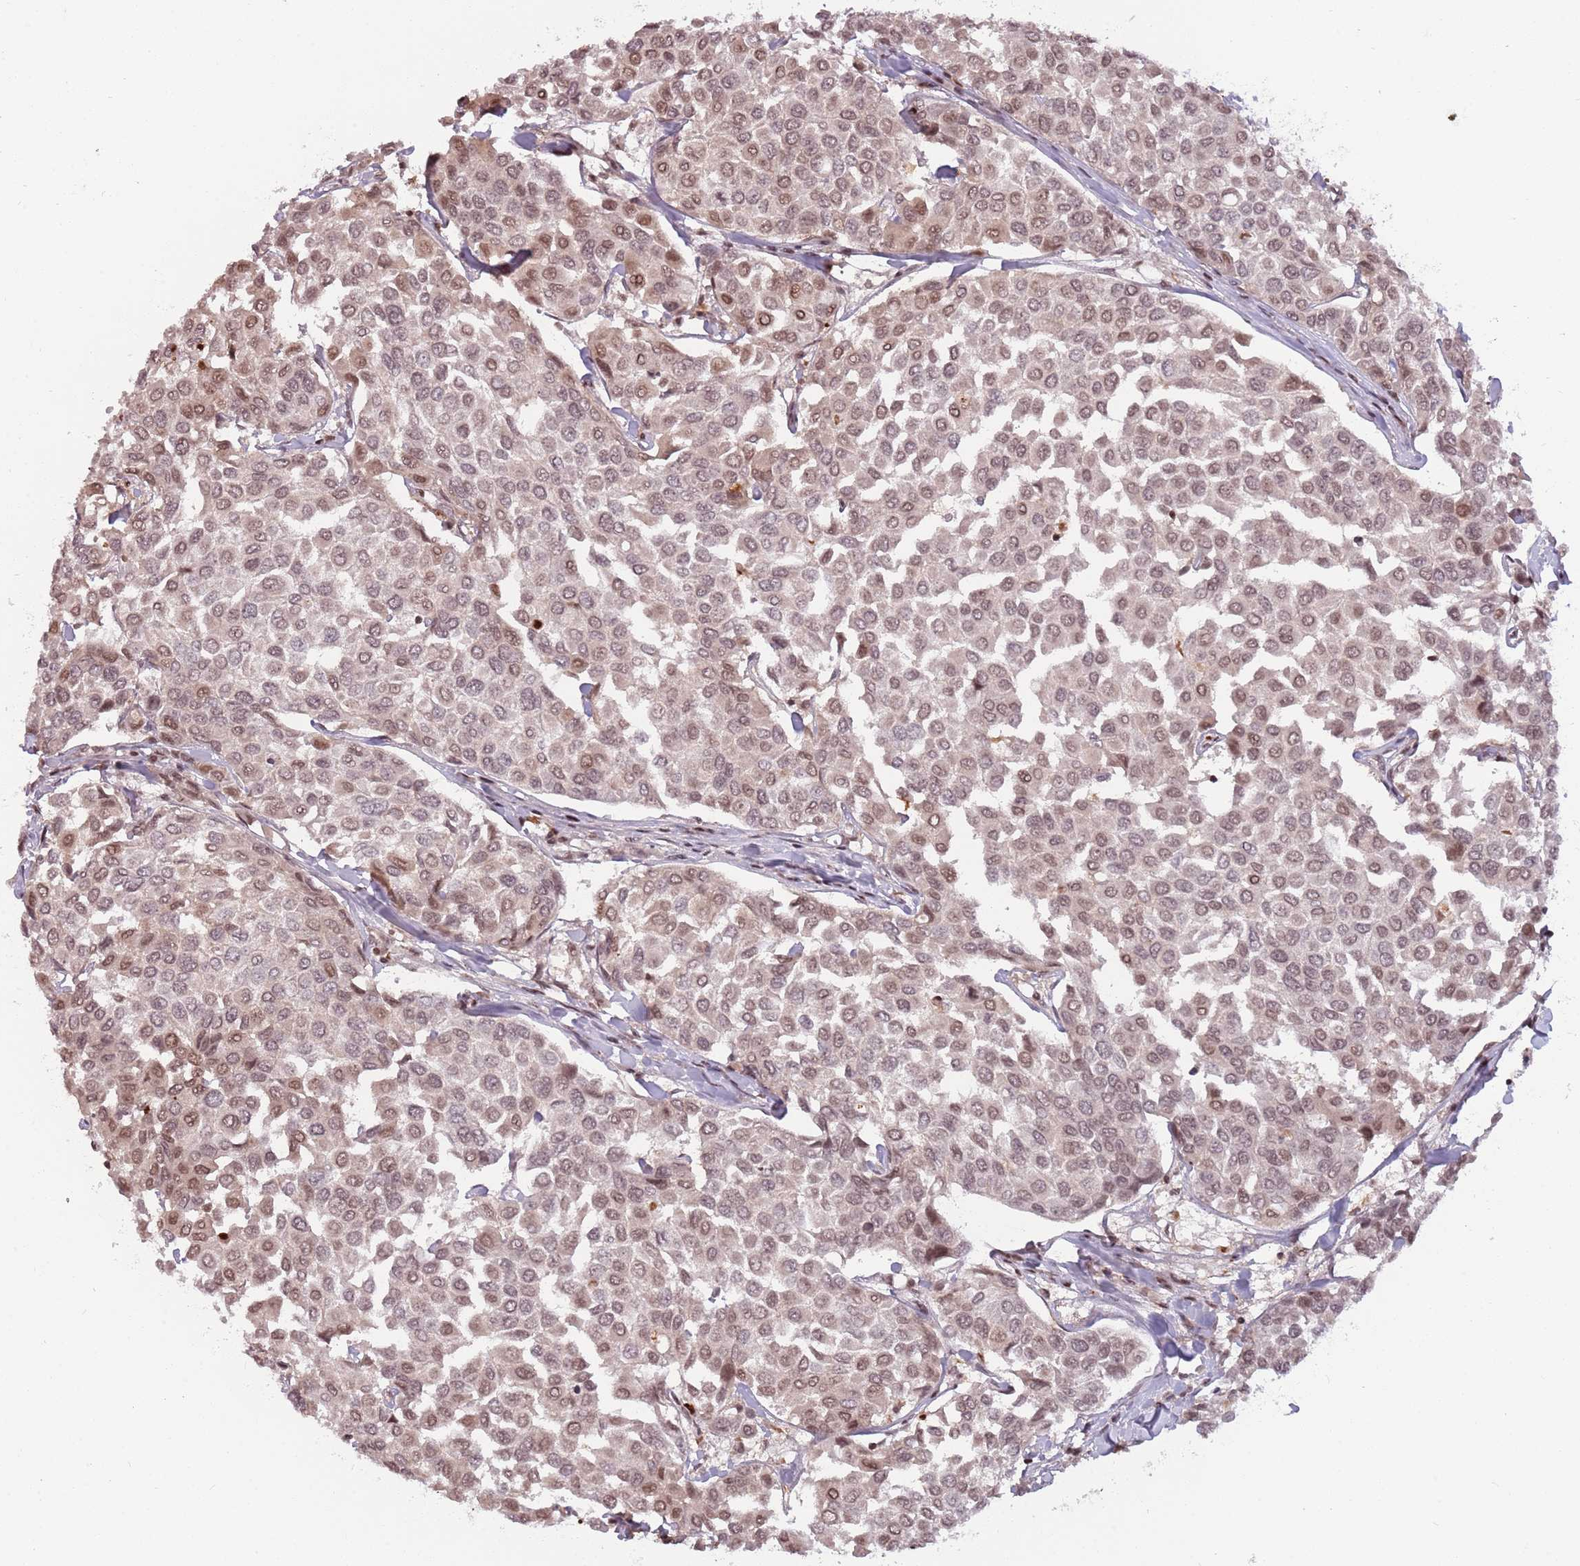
{"staining": {"intensity": "moderate", "quantity": ">75%", "location": "nuclear"}, "tissue": "breast cancer", "cell_type": "Tumor cells", "image_type": "cancer", "snomed": [{"axis": "morphology", "description": "Duct carcinoma"}, {"axis": "topography", "description": "Breast"}], "caption": "Breast cancer (infiltrating ductal carcinoma) stained with immunohistochemistry displays moderate nuclear positivity in approximately >75% of tumor cells.", "gene": "SH3RF3", "patient": {"sex": "female", "age": 55}}